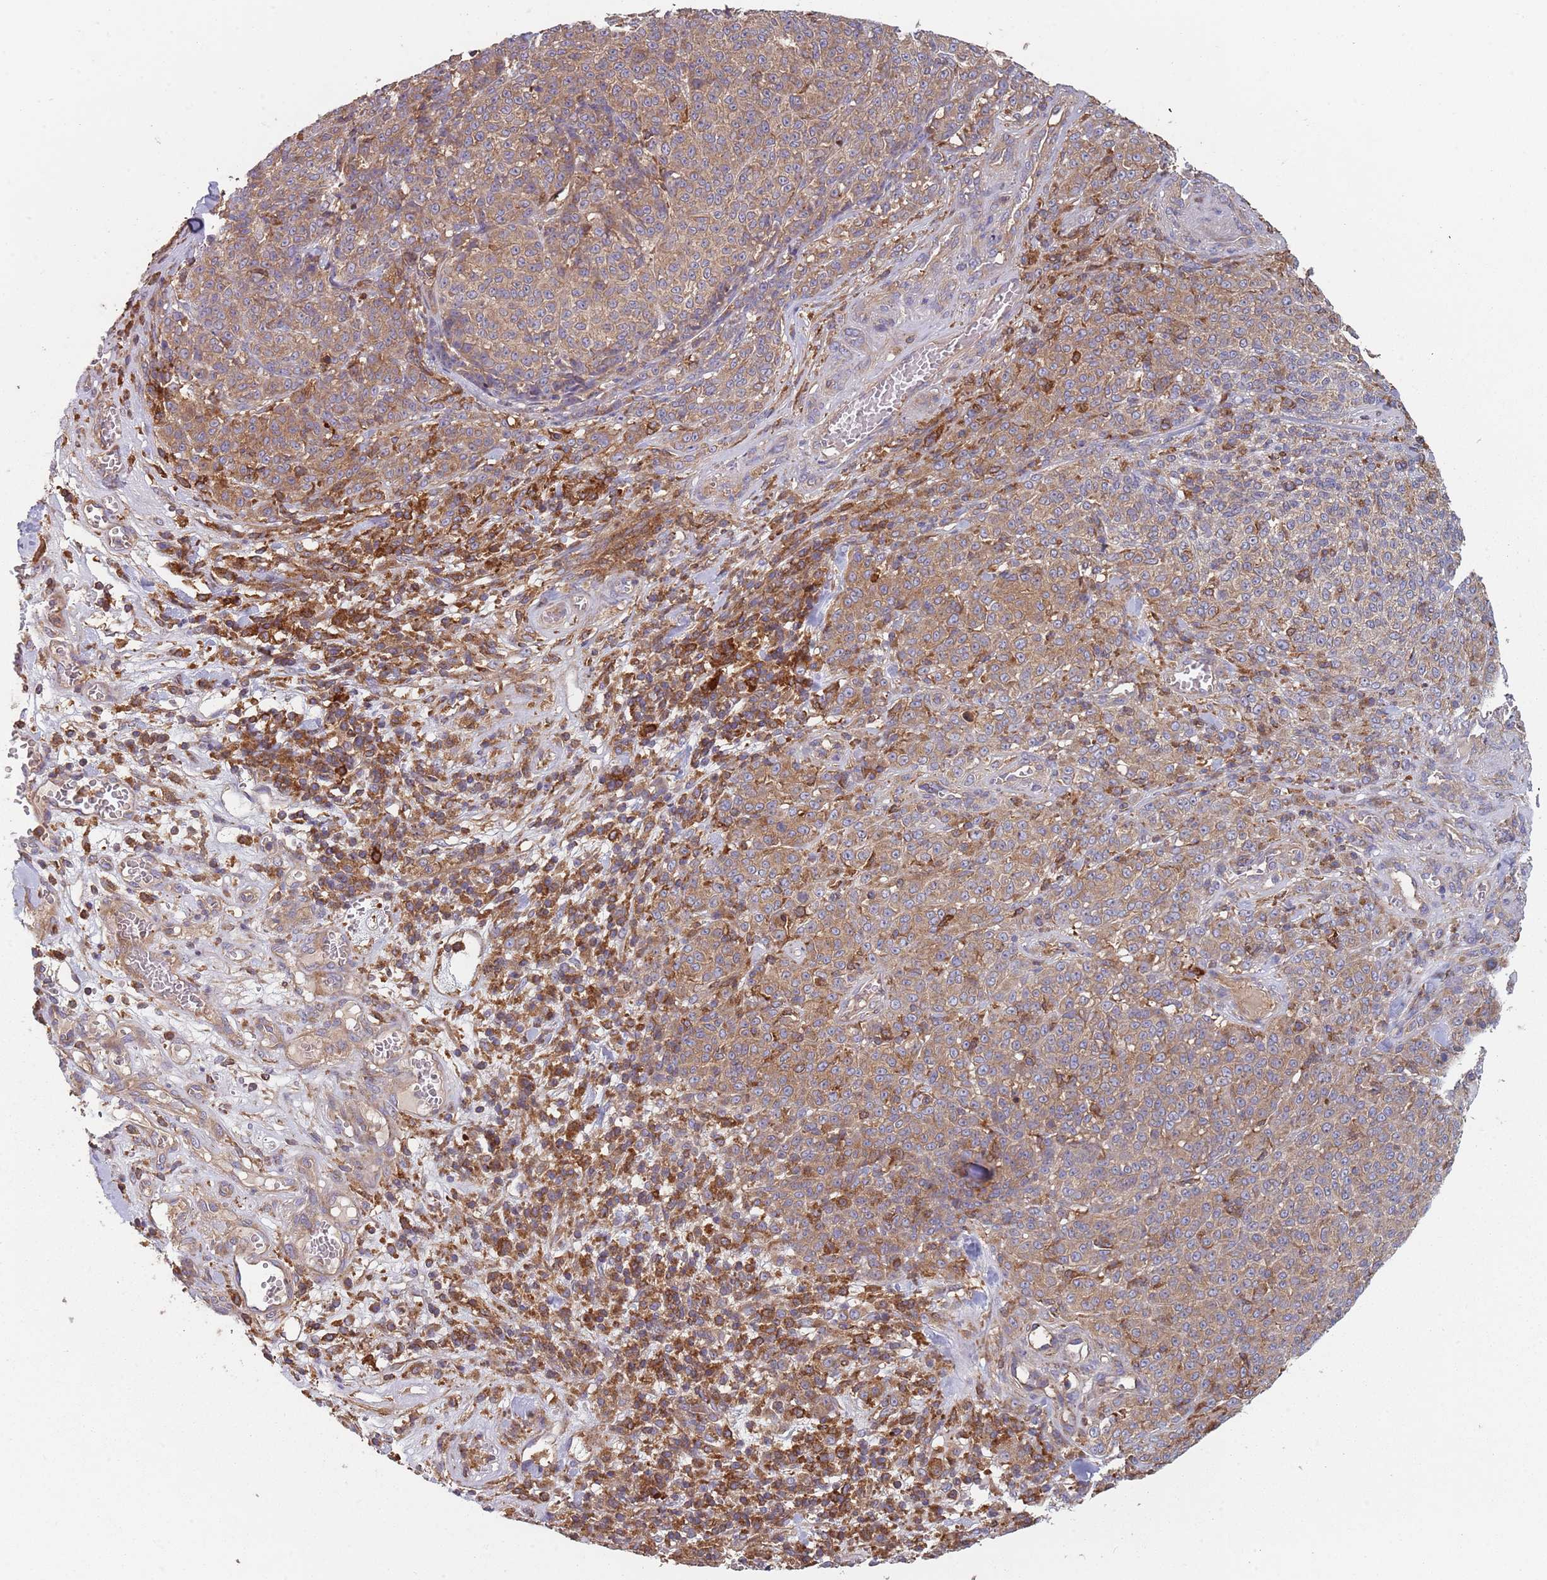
{"staining": {"intensity": "weak", "quantity": ">75%", "location": "cytoplasmic/membranous"}, "tissue": "melanoma", "cell_type": "Tumor cells", "image_type": "cancer", "snomed": [{"axis": "morphology", "description": "Normal tissue, NOS"}, {"axis": "morphology", "description": "Malignant melanoma, NOS"}, {"axis": "topography", "description": "Skin"}], "caption": "Immunohistochemistry staining of malignant melanoma, which demonstrates low levels of weak cytoplasmic/membranous positivity in about >75% of tumor cells indicating weak cytoplasmic/membranous protein staining. The staining was performed using DAB (brown) for protein detection and nuclei were counterstained in hematoxylin (blue).", "gene": "GDI2", "patient": {"sex": "female", "age": 34}}